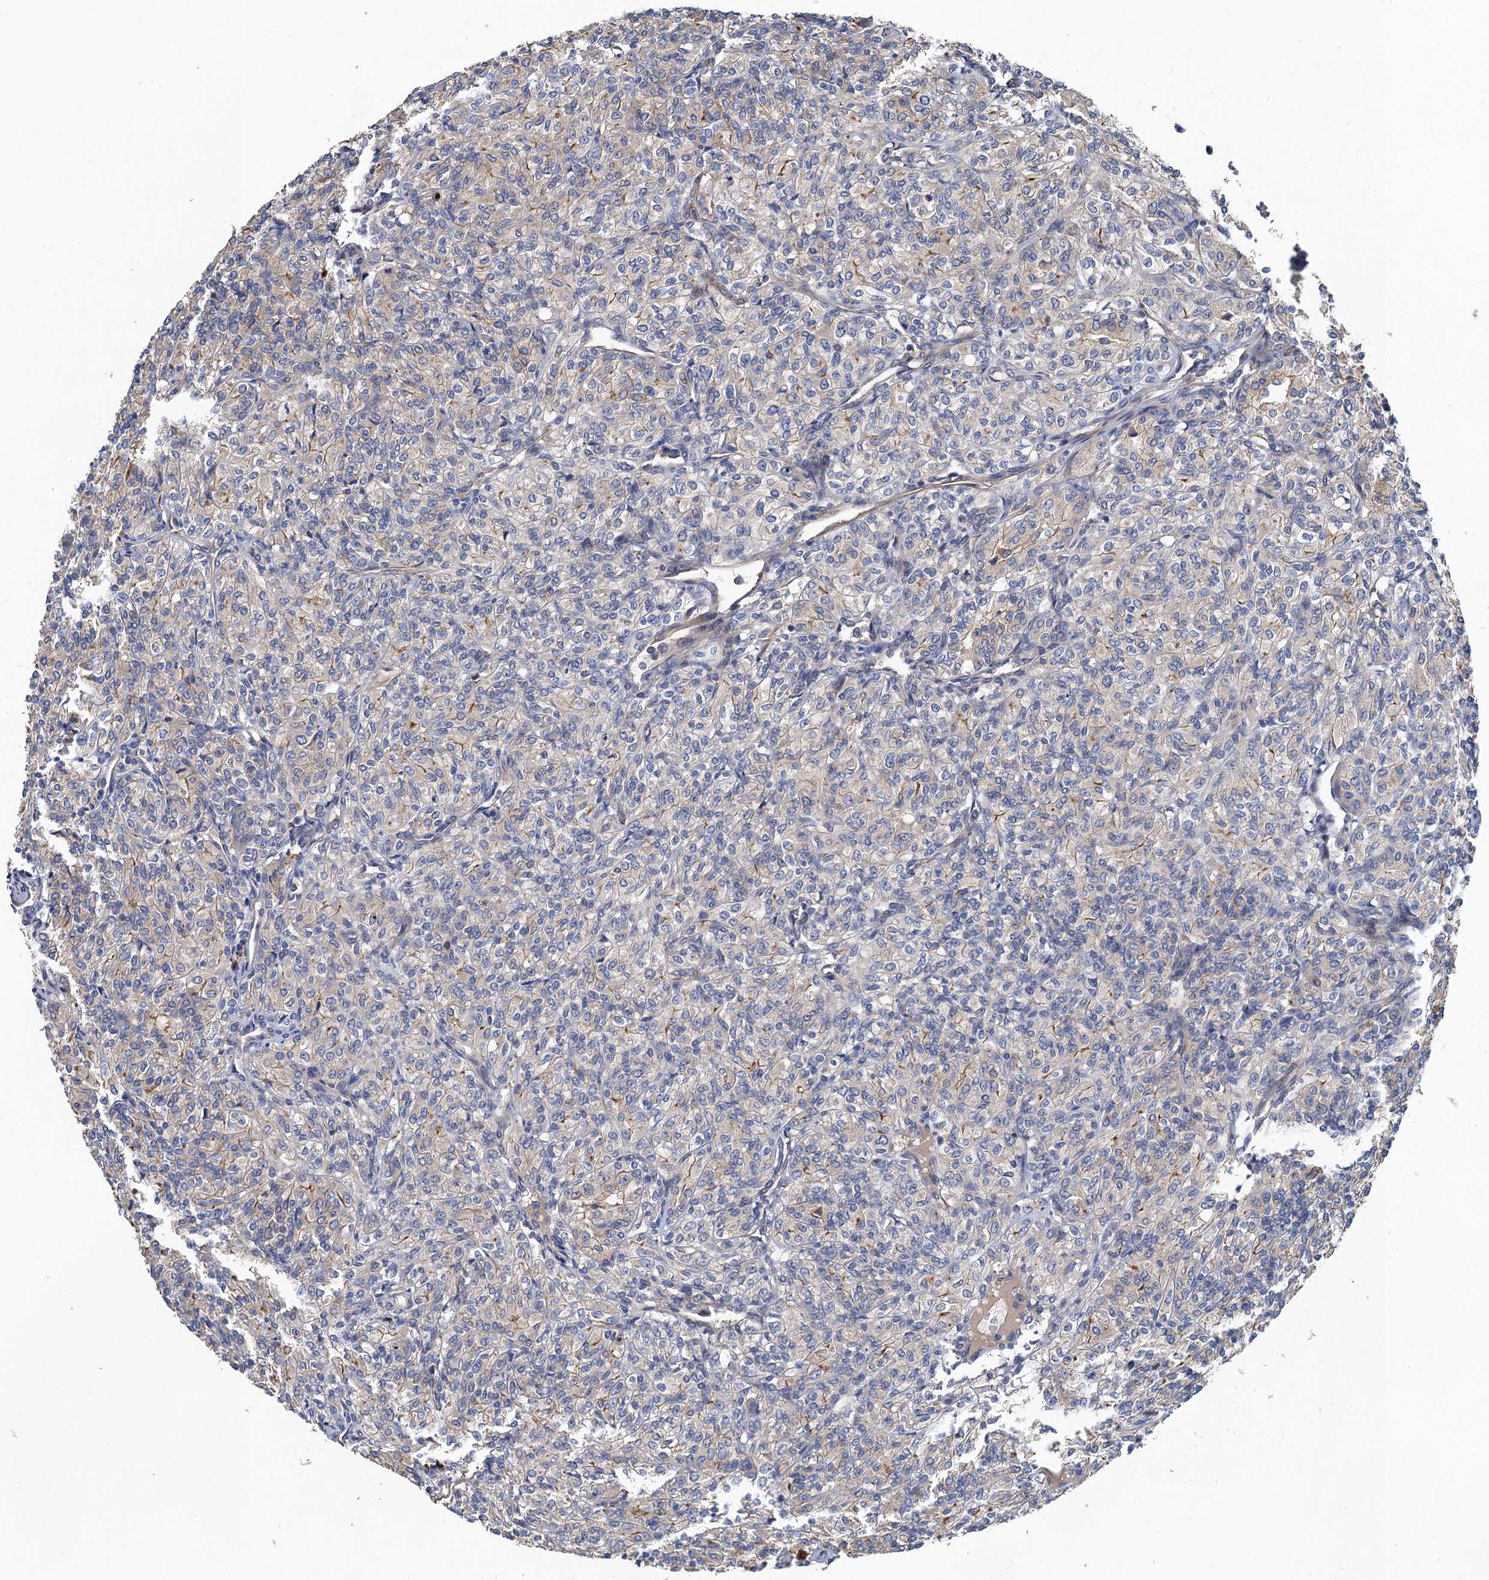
{"staining": {"intensity": "negative", "quantity": "none", "location": "none"}, "tissue": "renal cancer", "cell_type": "Tumor cells", "image_type": "cancer", "snomed": [{"axis": "morphology", "description": "Adenocarcinoma, NOS"}, {"axis": "topography", "description": "Kidney"}], "caption": "DAB immunohistochemical staining of human renal cancer (adenocarcinoma) demonstrates no significant positivity in tumor cells.", "gene": "PJA2", "patient": {"sex": "male", "age": 77}}